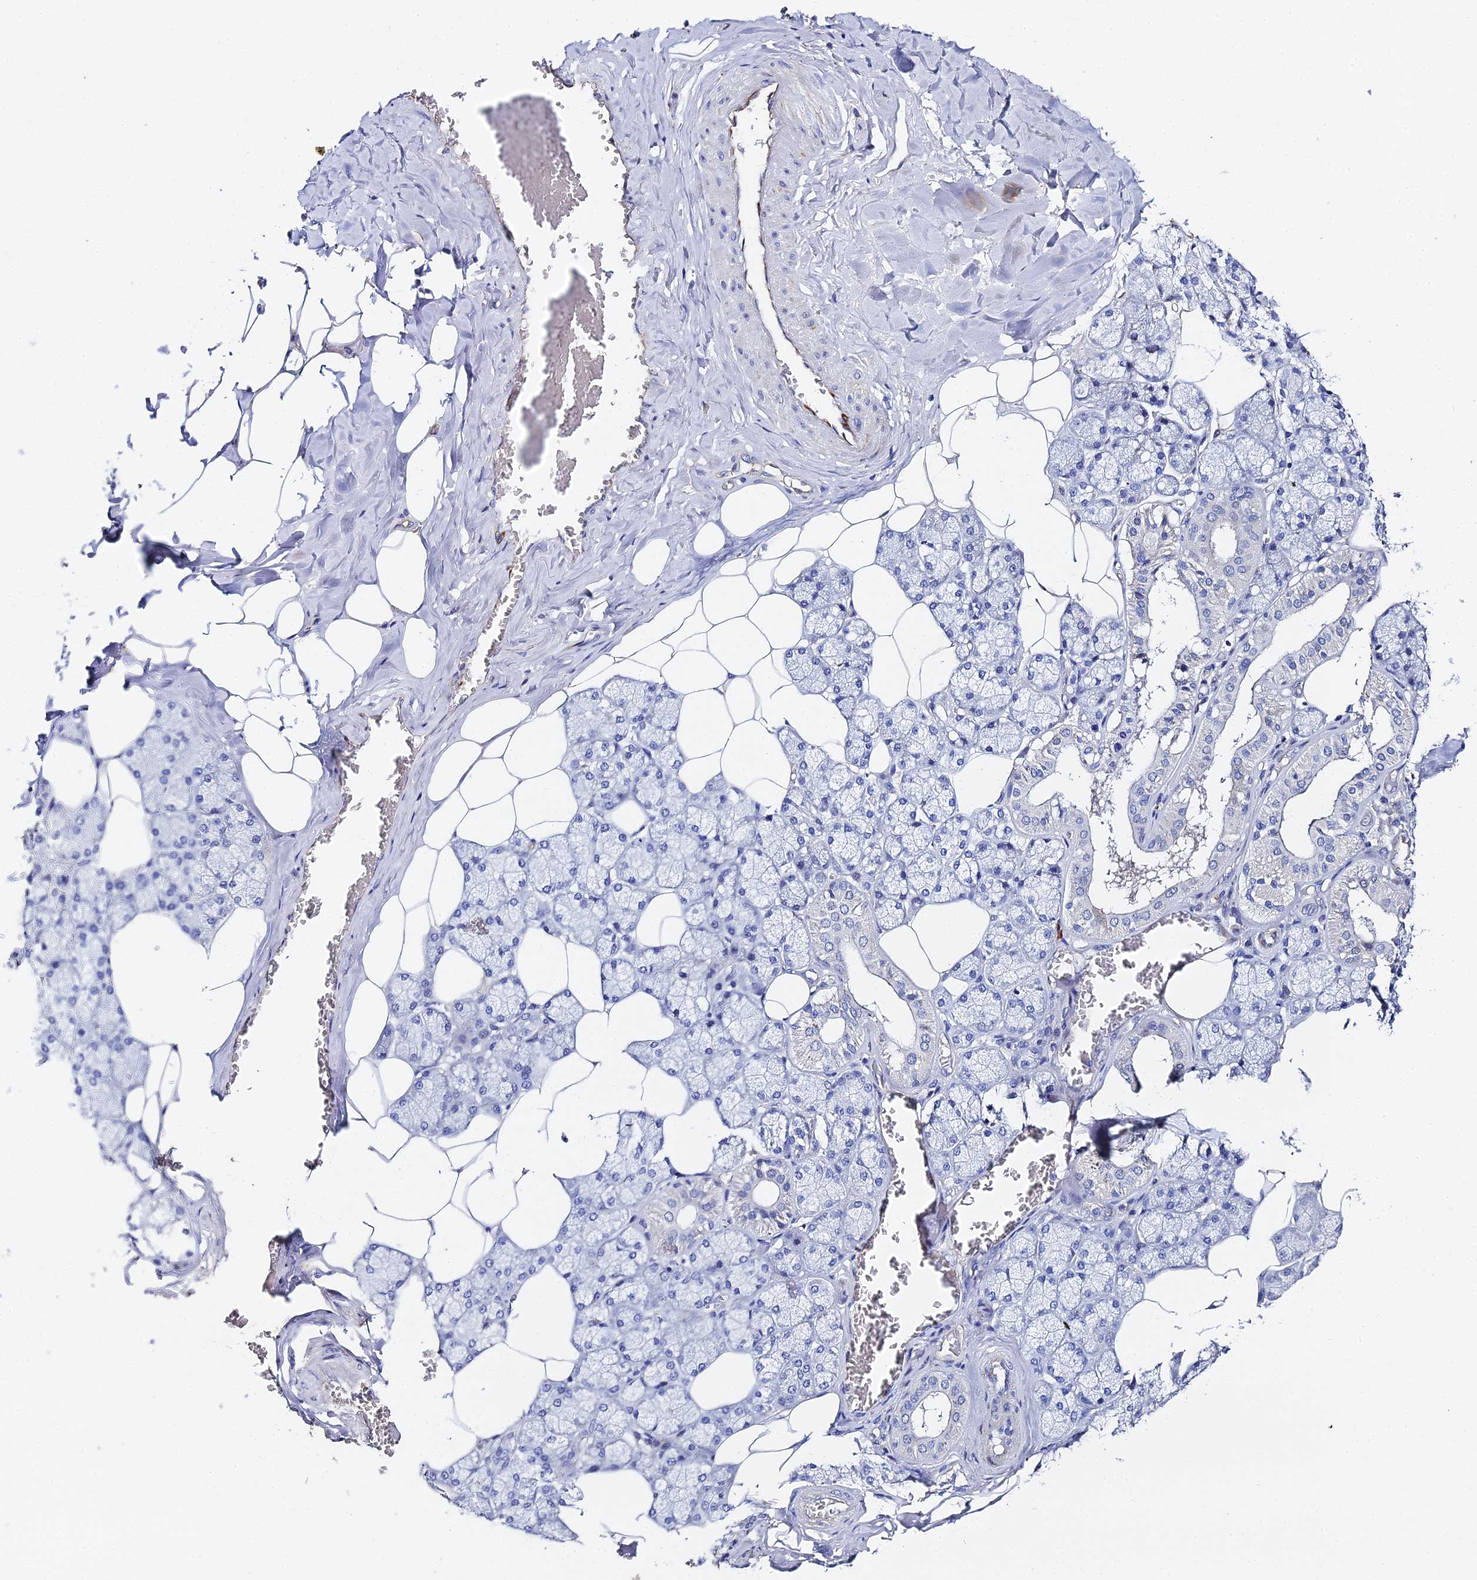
{"staining": {"intensity": "moderate", "quantity": "<25%", "location": "nuclear"}, "tissue": "salivary gland", "cell_type": "Glandular cells", "image_type": "normal", "snomed": [{"axis": "morphology", "description": "Normal tissue, NOS"}, {"axis": "topography", "description": "Salivary gland"}], "caption": "High-power microscopy captured an immunohistochemistry (IHC) histopathology image of unremarkable salivary gland, revealing moderate nuclear staining in approximately <25% of glandular cells. Using DAB (3,3'-diaminobenzidine) (brown) and hematoxylin (blue) stains, captured at high magnification using brightfield microscopy.", "gene": "ENSG00000268674", "patient": {"sex": "male", "age": 62}}